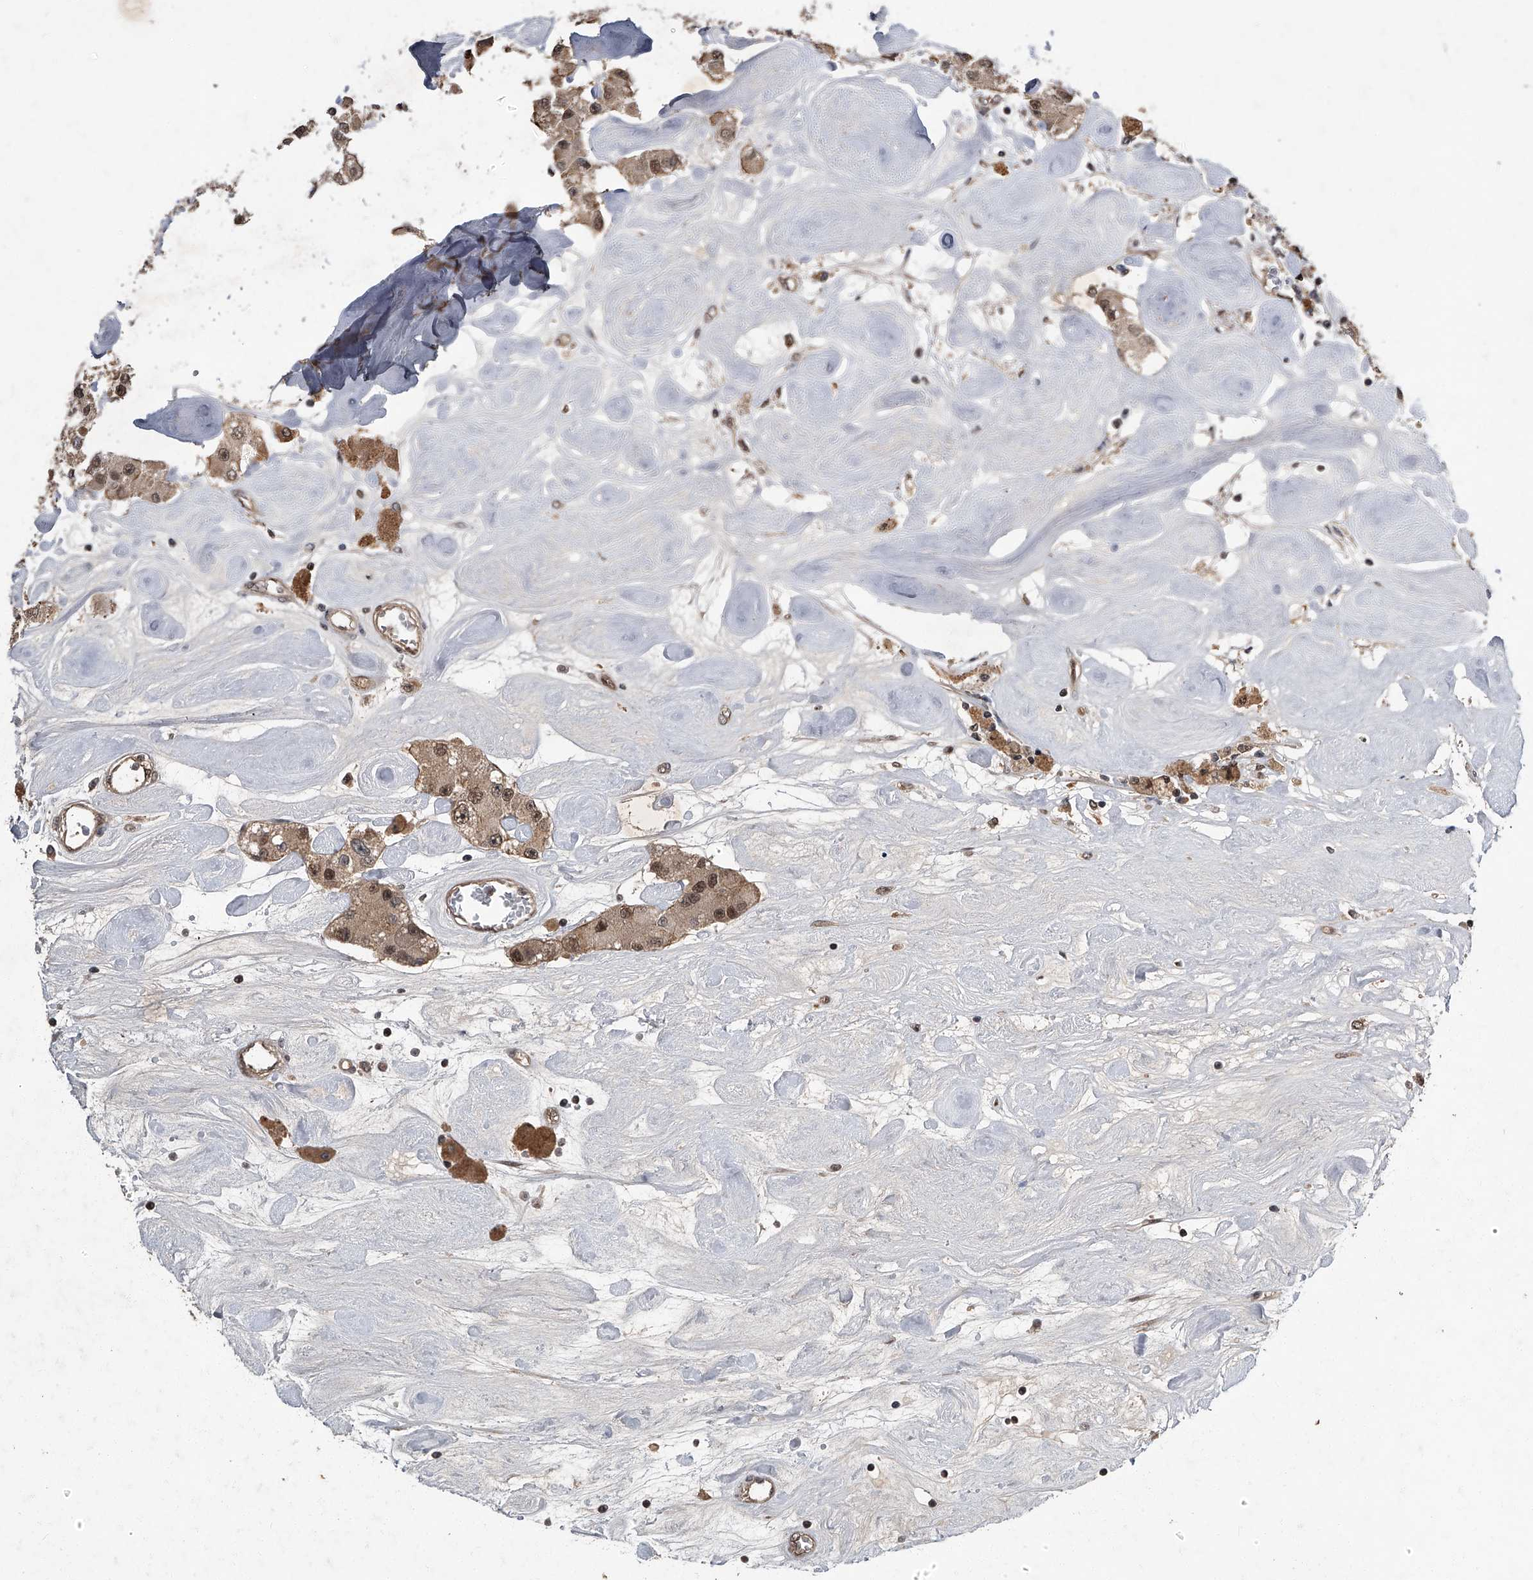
{"staining": {"intensity": "moderate", "quantity": ">75%", "location": "cytoplasmic/membranous,nuclear"}, "tissue": "carcinoid", "cell_type": "Tumor cells", "image_type": "cancer", "snomed": [{"axis": "morphology", "description": "Carcinoid, malignant, NOS"}, {"axis": "topography", "description": "Pancreas"}], "caption": "Carcinoid stained for a protein shows moderate cytoplasmic/membranous and nuclear positivity in tumor cells.", "gene": "SLC12A8", "patient": {"sex": "male", "age": 41}}